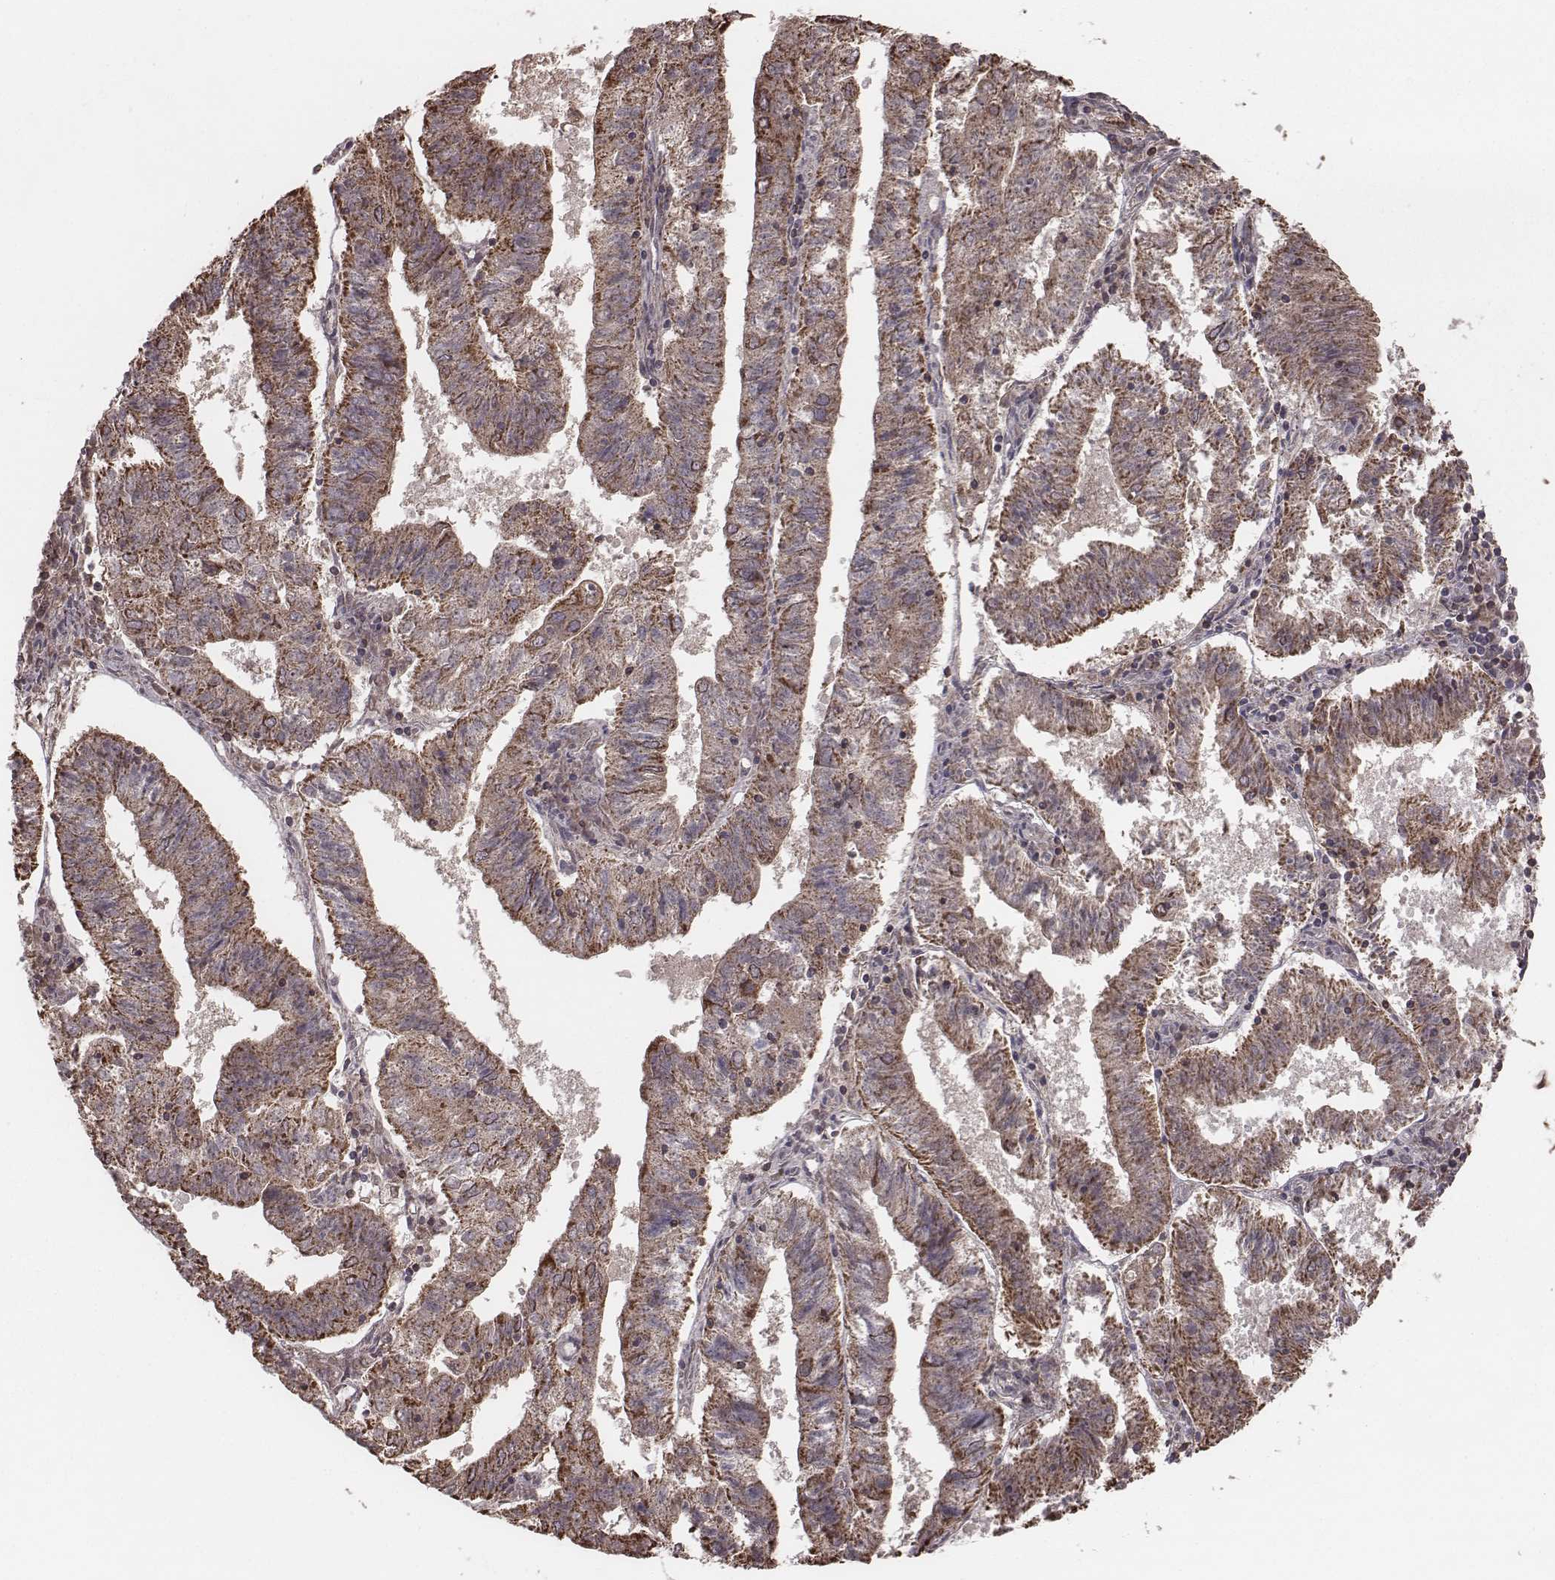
{"staining": {"intensity": "strong", "quantity": ">75%", "location": "cytoplasmic/membranous"}, "tissue": "endometrial cancer", "cell_type": "Tumor cells", "image_type": "cancer", "snomed": [{"axis": "morphology", "description": "Adenocarcinoma, NOS"}, {"axis": "topography", "description": "Endometrium"}], "caption": "Brown immunohistochemical staining in endometrial cancer (adenocarcinoma) exhibits strong cytoplasmic/membranous positivity in about >75% of tumor cells. The protein is stained brown, and the nuclei are stained in blue (DAB (3,3'-diaminobenzidine) IHC with brightfield microscopy, high magnification).", "gene": "PDCD2L", "patient": {"sex": "female", "age": 82}}